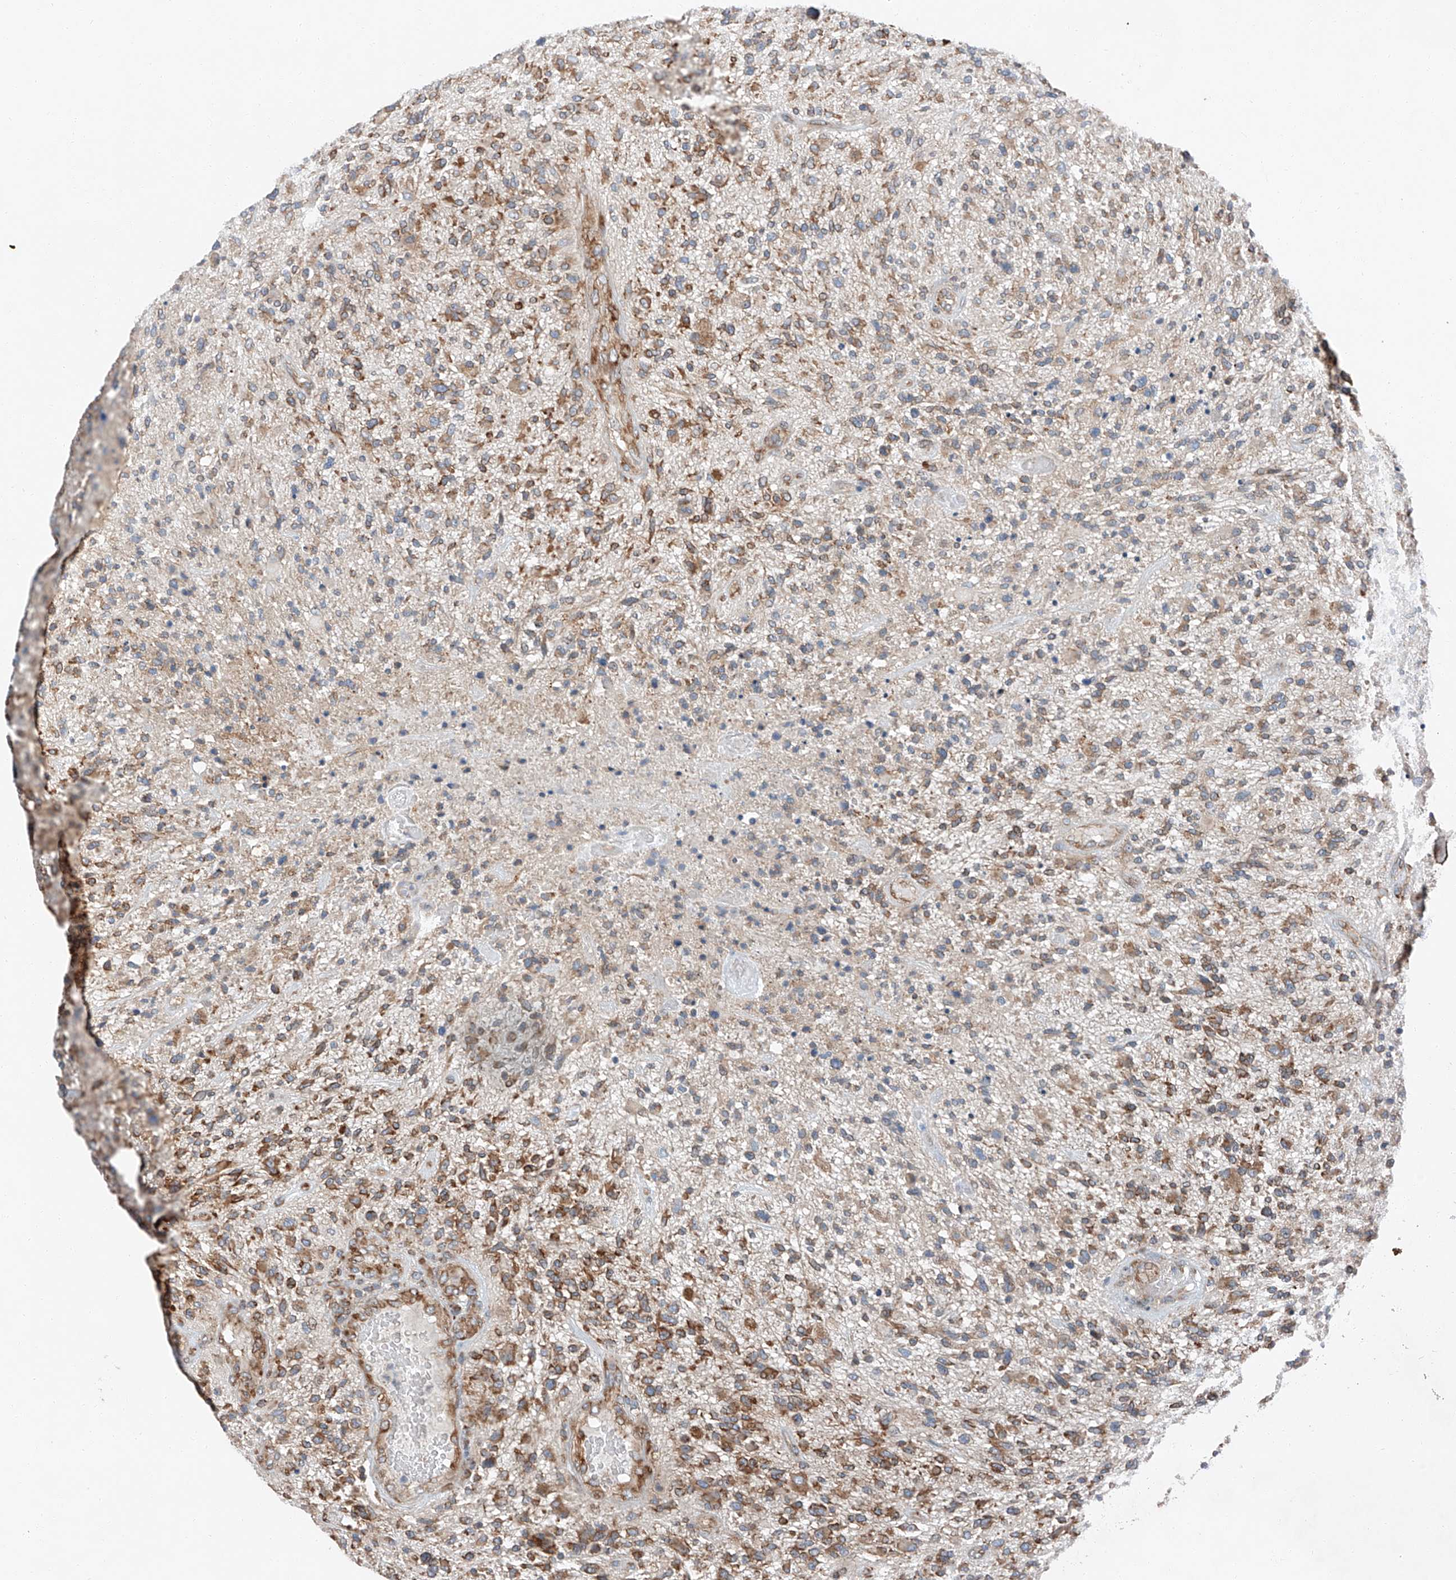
{"staining": {"intensity": "moderate", "quantity": ">75%", "location": "cytoplasmic/membranous"}, "tissue": "glioma", "cell_type": "Tumor cells", "image_type": "cancer", "snomed": [{"axis": "morphology", "description": "Glioma, malignant, High grade"}, {"axis": "topography", "description": "Brain"}], "caption": "Tumor cells show medium levels of moderate cytoplasmic/membranous positivity in approximately >75% of cells in human glioma. (brown staining indicates protein expression, while blue staining denotes nuclei).", "gene": "ZC3H15", "patient": {"sex": "male", "age": 47}}